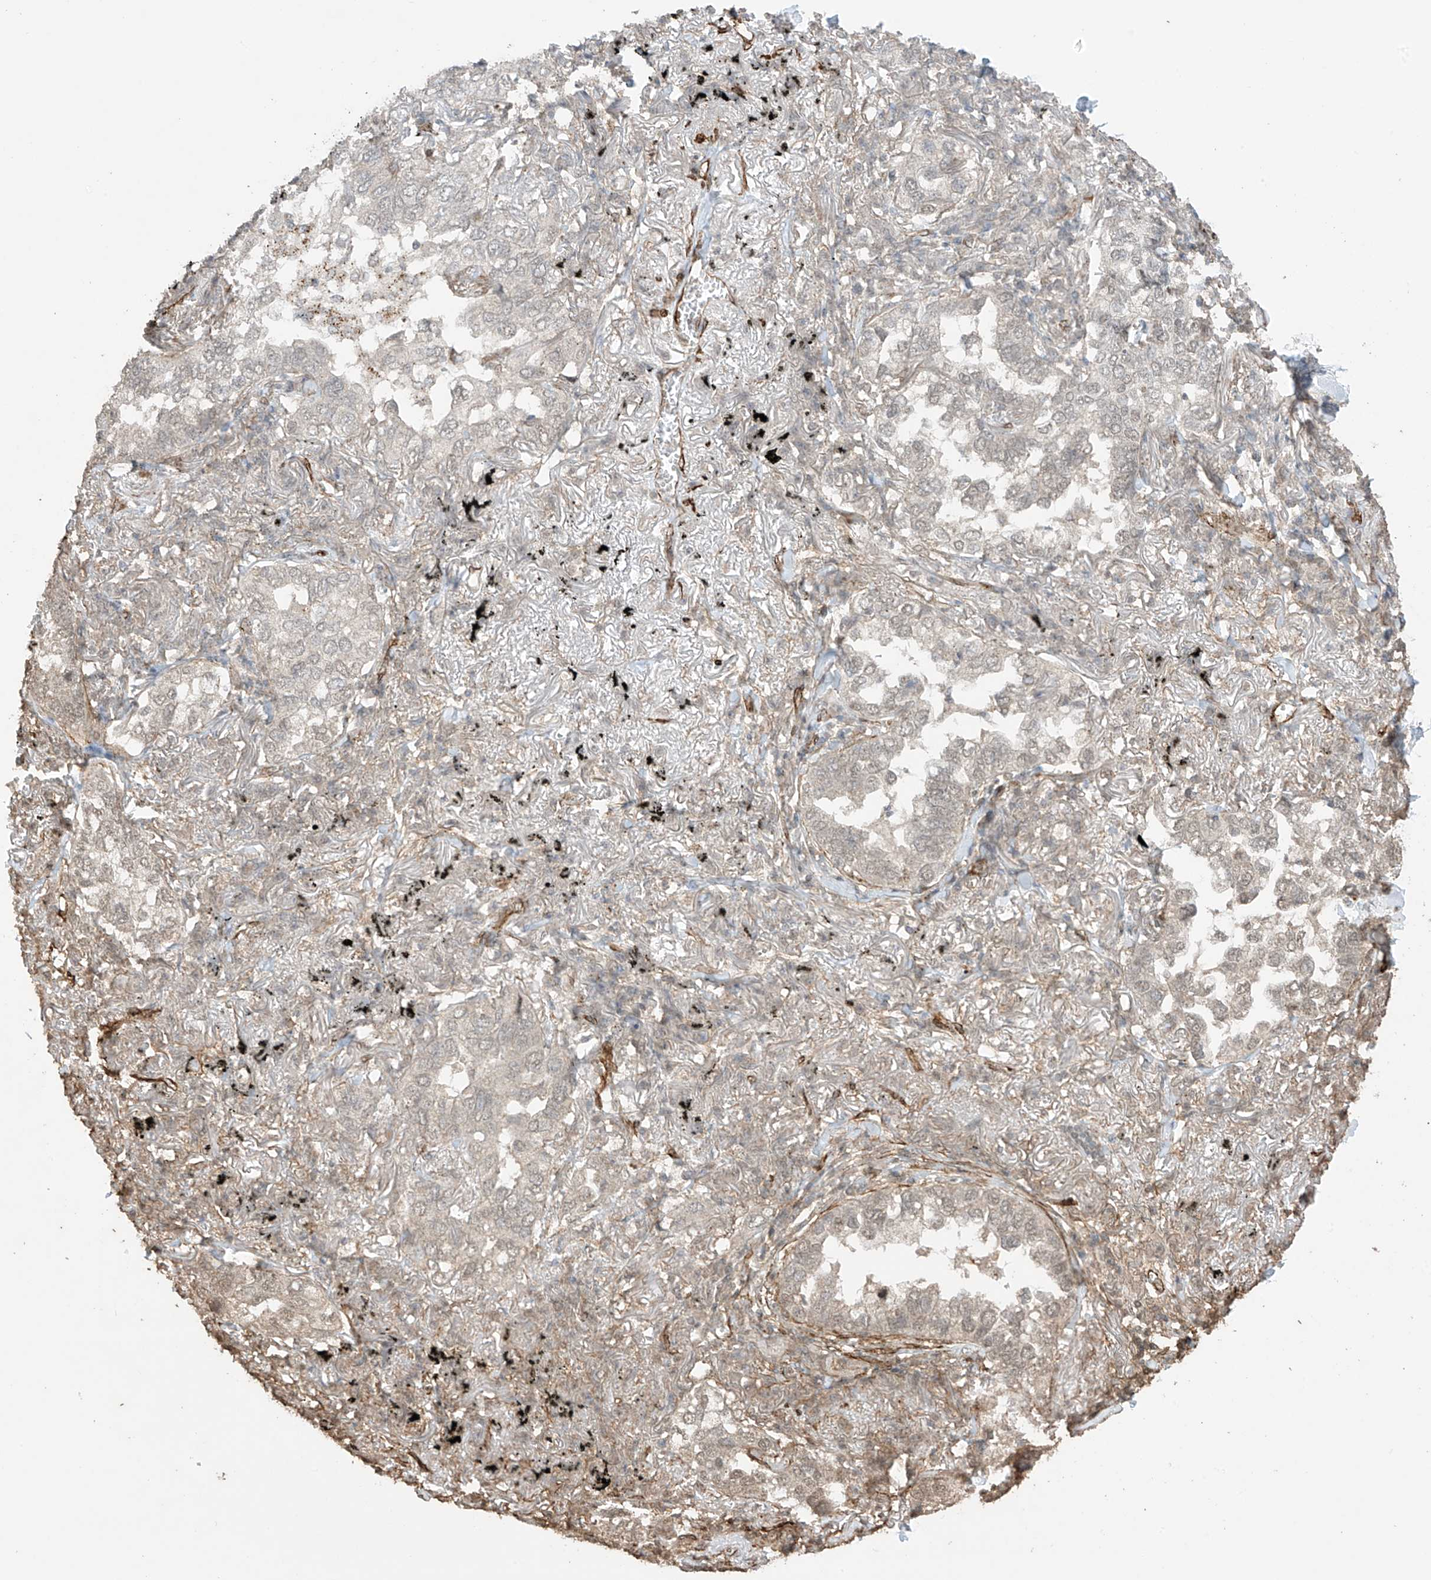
{"staining": {"intensity": "weak", "quantity": "<25%", "location": "cytoplasmic/membranous,nuclear"}, "tissue": "lung cancer", "cell_type": "Tumor cells", "image_type": "cancer", "snomed": [{"axis": "morphology", "description": "Adenocarcinoma, NOS"}, {"axis": "topography", "description": "Lung"}], "caption": "The histopathology image shows no staining of tumor cells in lung adenocarcinoma.", "gene": "TTLL5", "patient": {"sex": "male", "age": 65}}